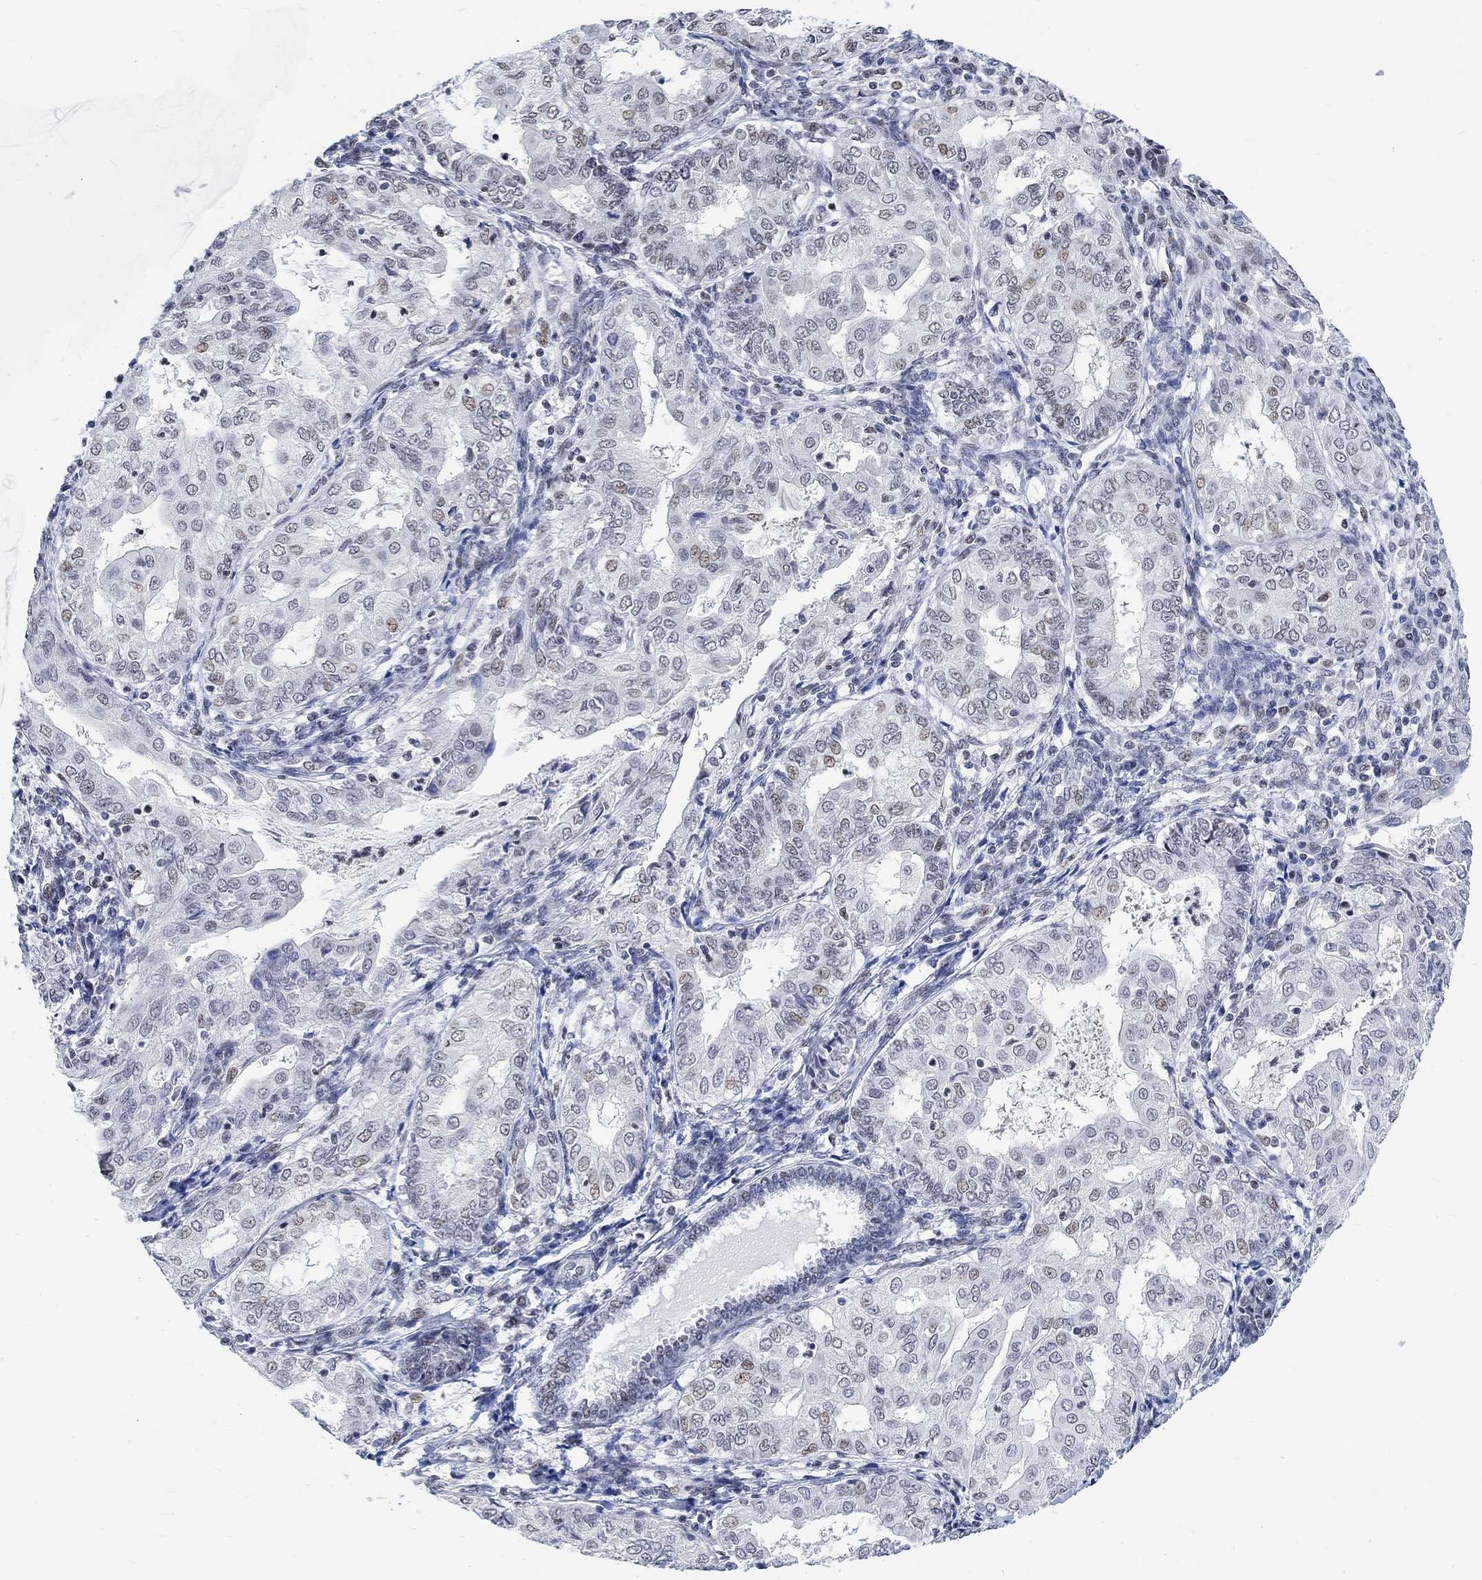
{"staining": {"intensity": "weak", "quantity": "<25%", "location": "nuclear"}, "tissue": "endometrial cancer", "cell_type": "Tumor cells", "image_type": "cancer", "snomed": [{"axis": "morphology", "description": "Adenocarcinoma, NOS"}, {"axis": "topography", "description": "Endometrium"}], "caption": "This photomicrograph is of endometrial cancer stained with IHC to label a protein in brown with the nuclei are counter-stained blue. There is no staining in tumor cells.", "gene": "KCNH8", "patient": {"sex": "female", "age": 68}}